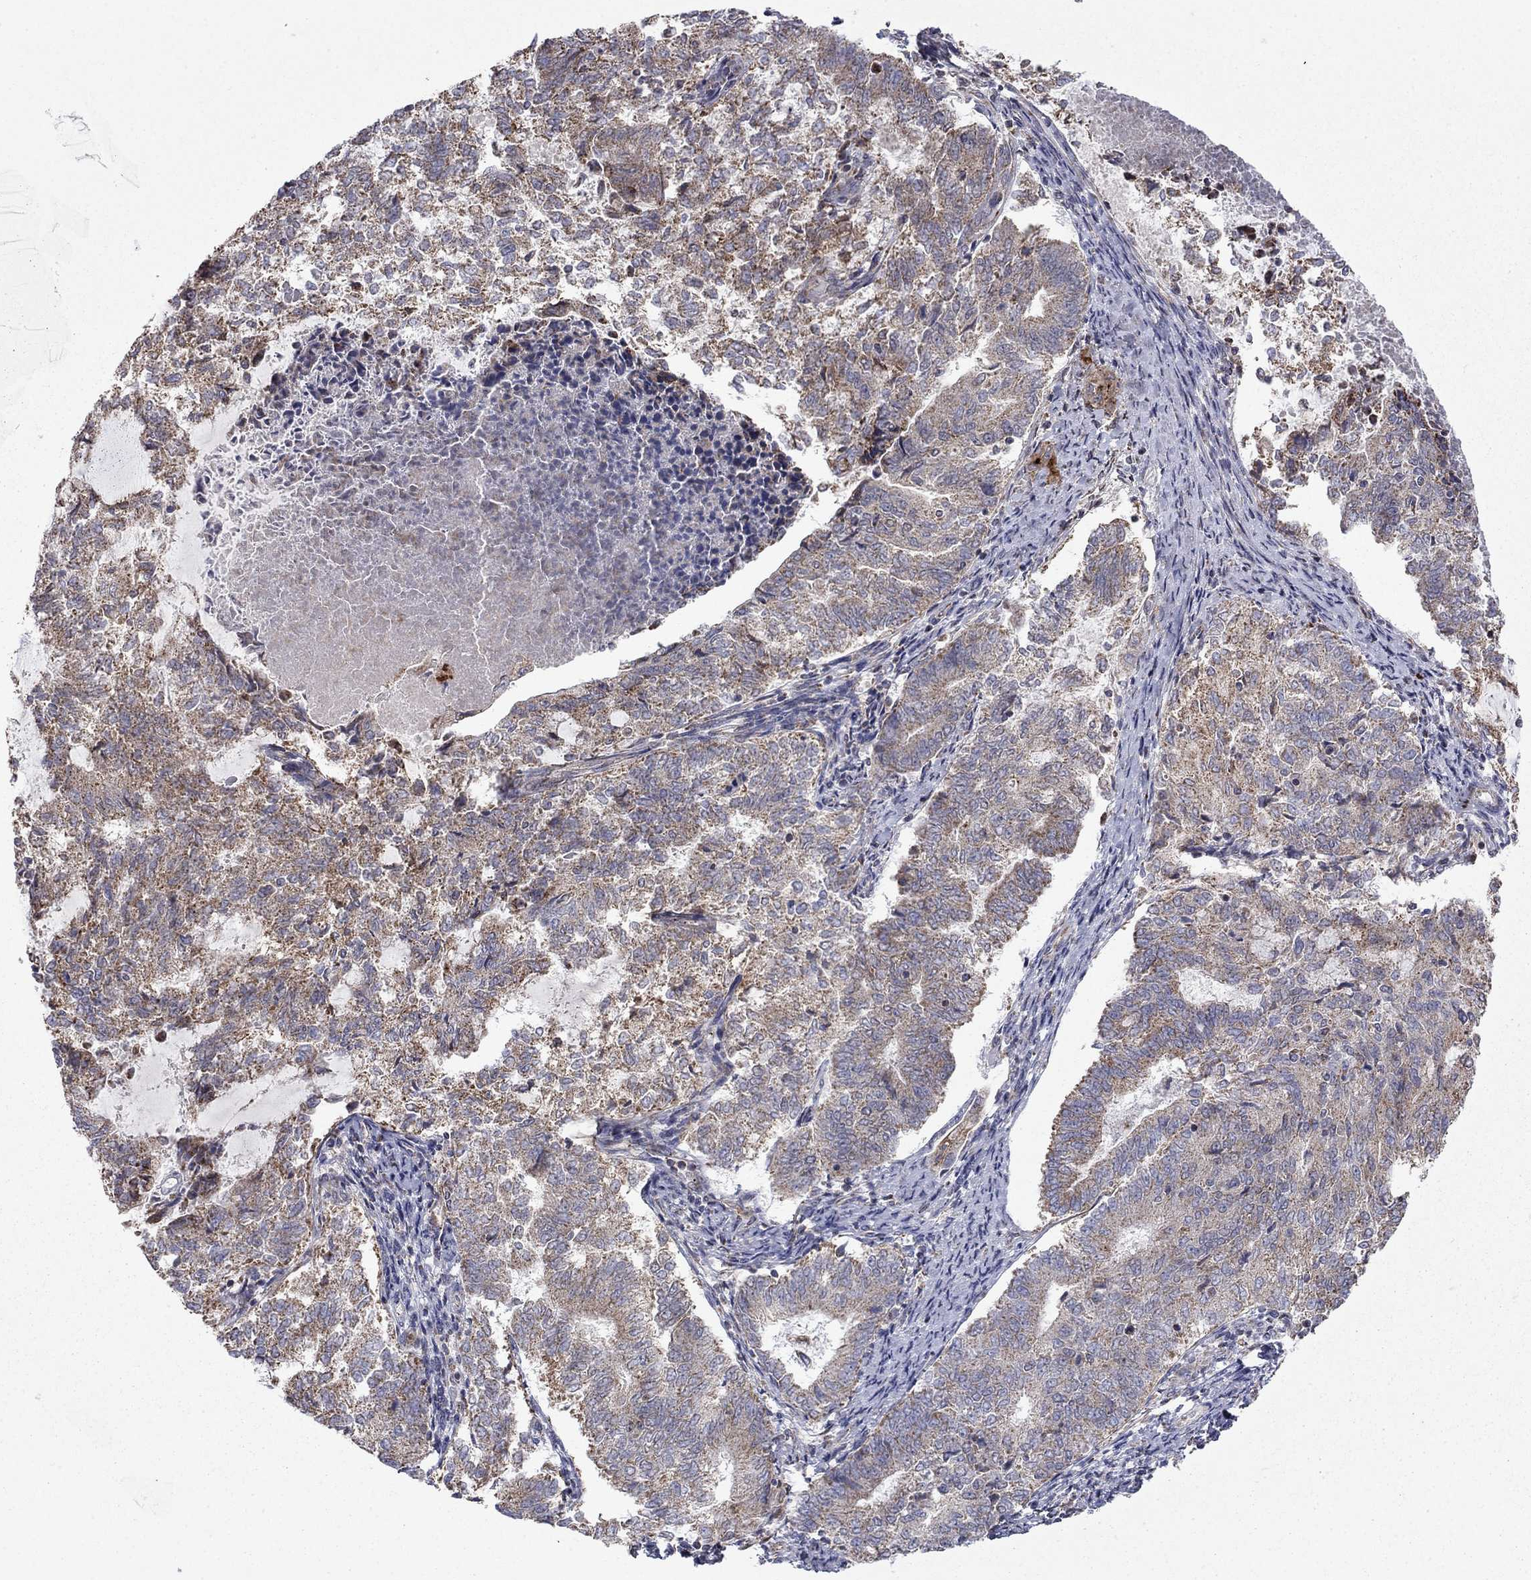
{"staining": {"intensity": "weak", "quantity": "25%-75%", "location": "cytoplasmic/membranous"}, "tissue": "endometrial cancer", "cell_type": "Tumor cells", "image_type": "cancer", "snomed": [{"axis": "morphology", "description": "Adenocarcinoma, NOS"}, {"axis": "topography", "description": "Endometrium"}], "caption": "An IHC photomicrograph of neoplastic tissue is shown. Protein staining in brown highlights weak cytoplasmic/membranous positivity in endometrial adenocarcinoma within tumor cells.", "gene": "DOP1B", "patient": {"sex": "female", "age": 65}}